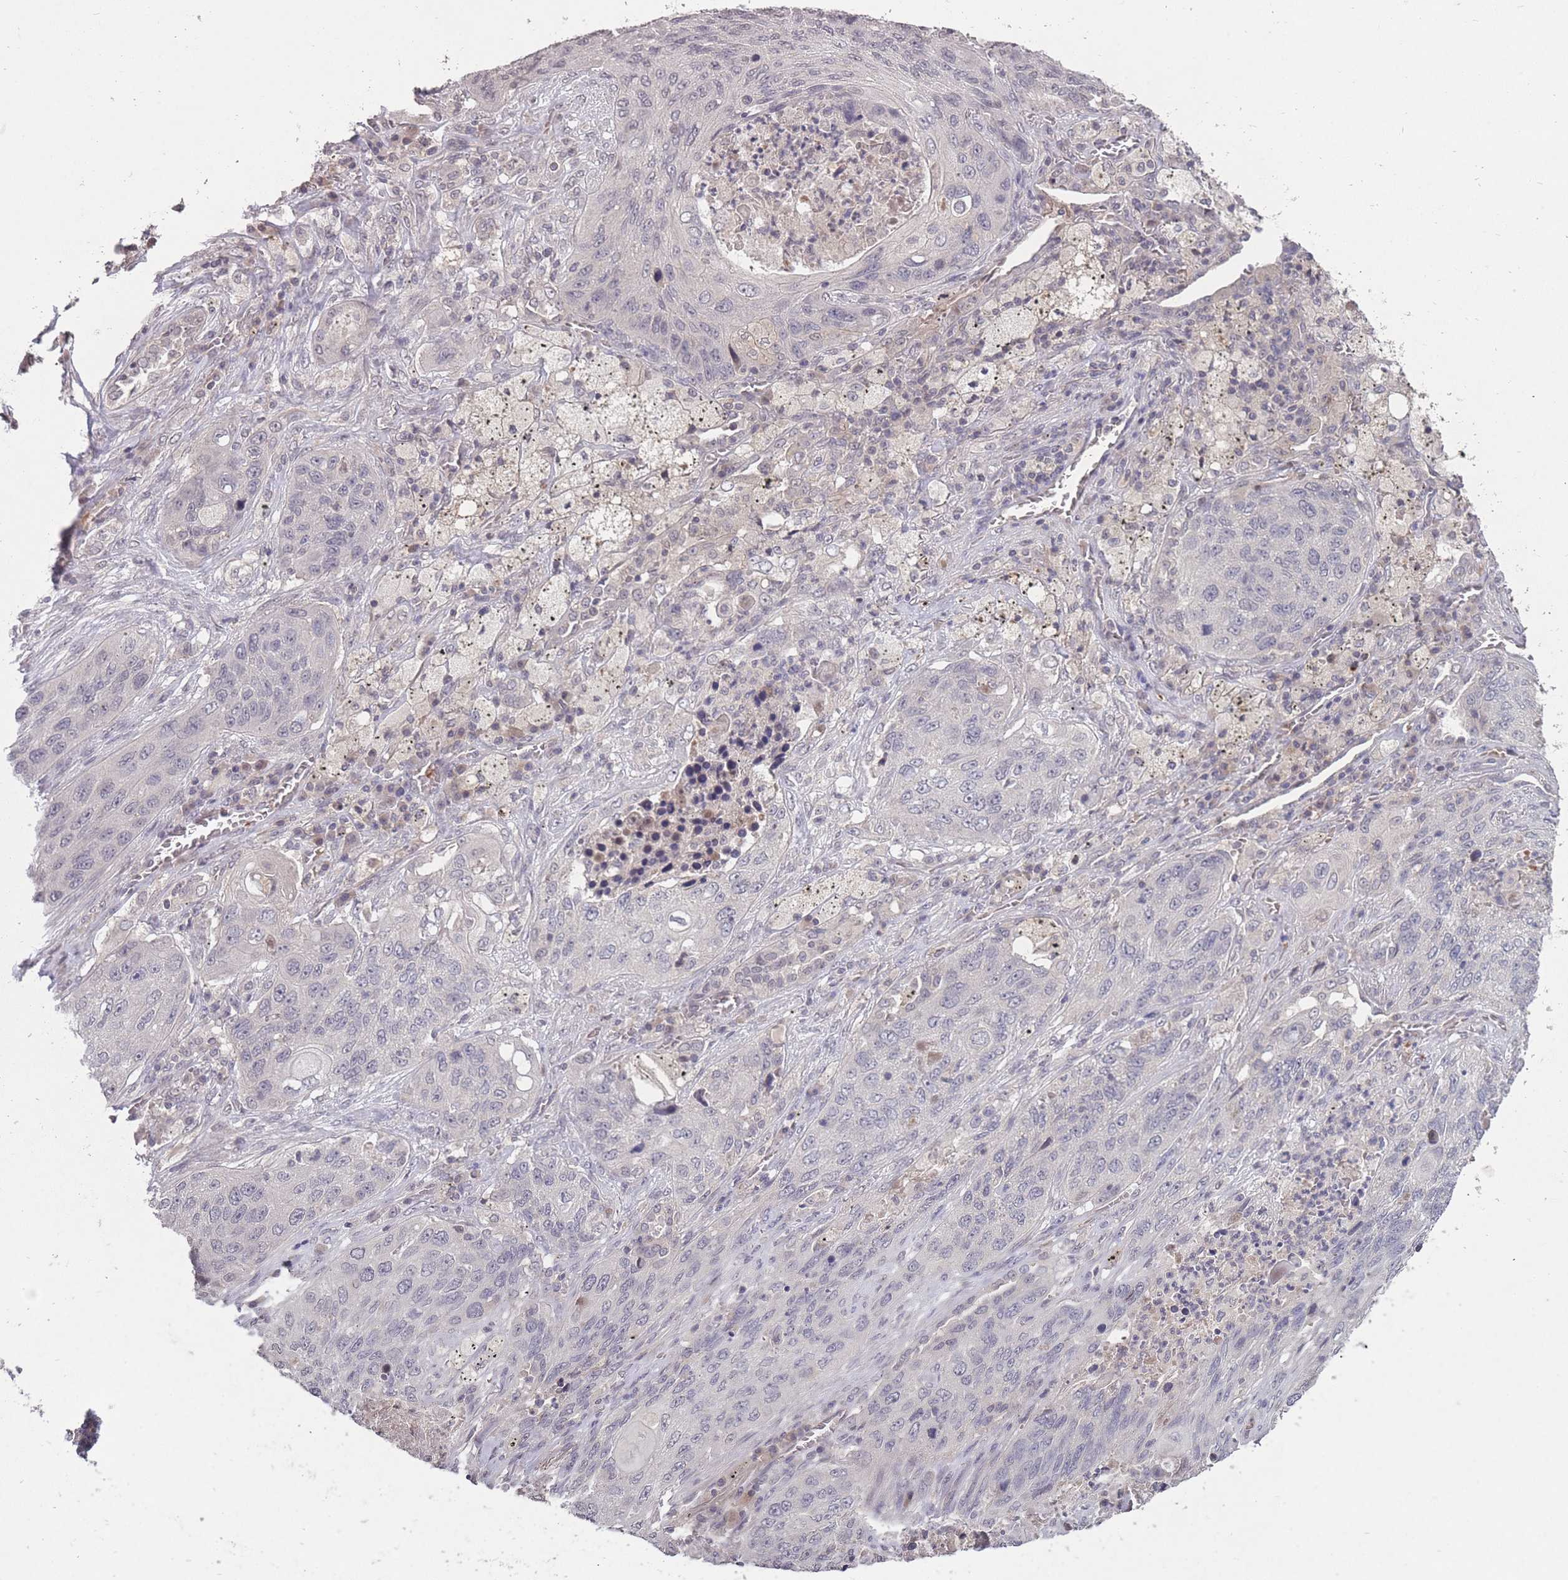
{"staining": {"intensity": "negative", "quantity": "none", "location": "none"}, "tissue": "lung cancer", "cell_type": "Tumor cells", "image_type": "cancer", "snomed": [{"axis": "morphology", "description": "Squamous cell carcinoma, NOS"}, {"axis": "topography", "description": "Lung"}], "caption": "Image shows no significant protein staining in tumor cells of lung cancer.", "gene": "ADCYAP1R1", "patient": {"sex": "female", "age": 63}}